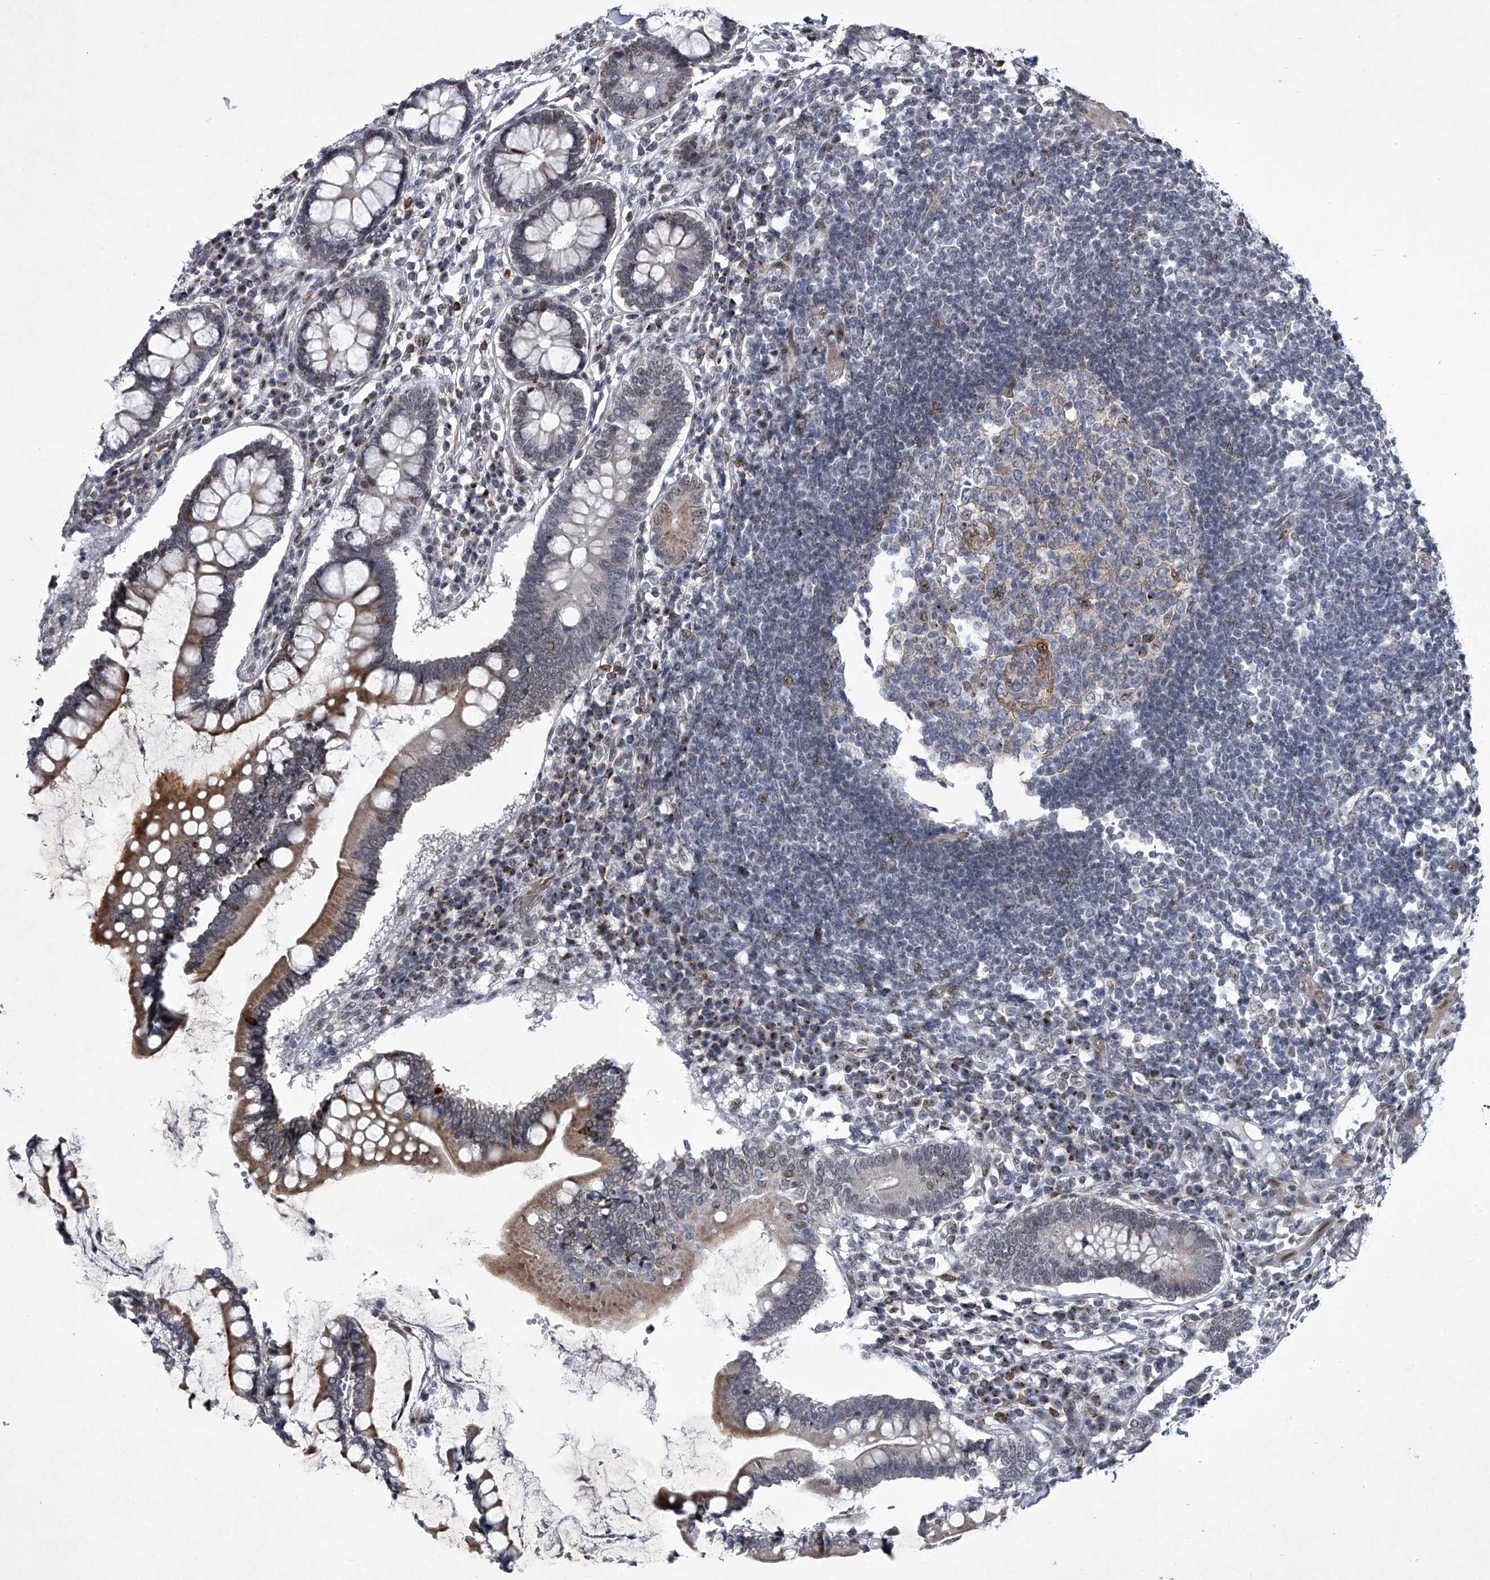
{"staining": {"intensity": "moderate", "quantity": "25%-75%", "location": "cytoplasmic/membranous,nuclear"}, "tissue": "colon", "cell_type": "Endothelial cells", "image_type": "normal", "snomed": [{"axis": "morphology", "description": "Normal tissue, NOS"}, {"axis": "topography", "description": "Colon"}], "caption": "This histopathology image shows immunohistochemistry staining of unremarkable human colon, with medium moderate cytoplasmic/membranous,nuclear positivity in about 25%-75% of endothelial cells.", "gene": "MLLT1", "patient": {"sex": "female", "age": 79}}